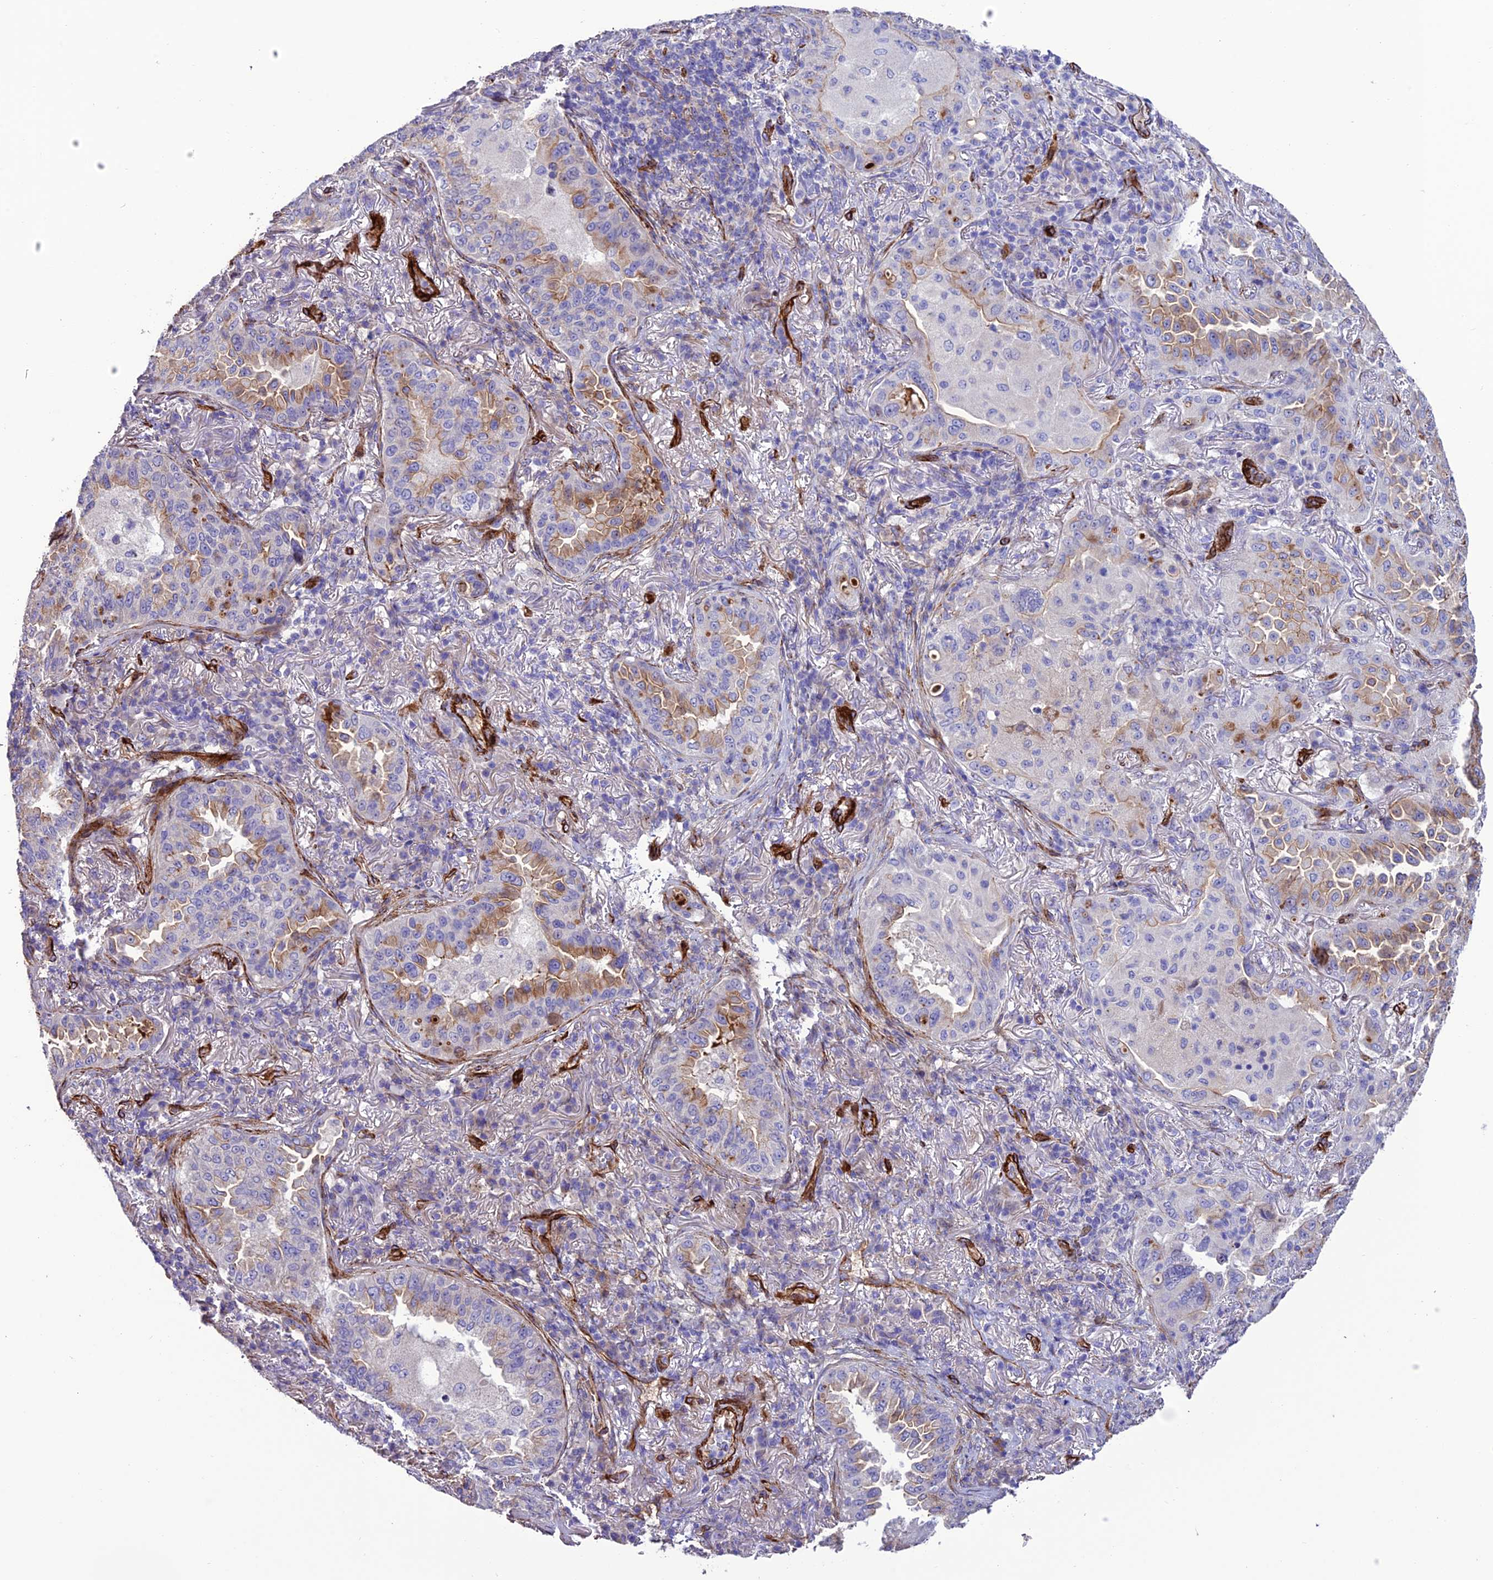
{"staining": {"intensity": "moderate", "quantity": "<25%", "location": "cytoplasmic/membranous"}, "tissue": "lung cancer", "cell_type": "Tumor cells", "image_type": "cancer", "snomed": [{"axis": "morphology", "description": "Adenocarcinoma, NOS"}, {"axis": "topography", "description": "Lung"}], "caption": "Adenocarcinoma (lung) was stained to show a protein in brown. There is low levels of moderate cytoplasmic/membranous expression in approximately <25% of tumor cells.", "gene": "REX1BD", "patient": {"sex": "female", "age": 69}}